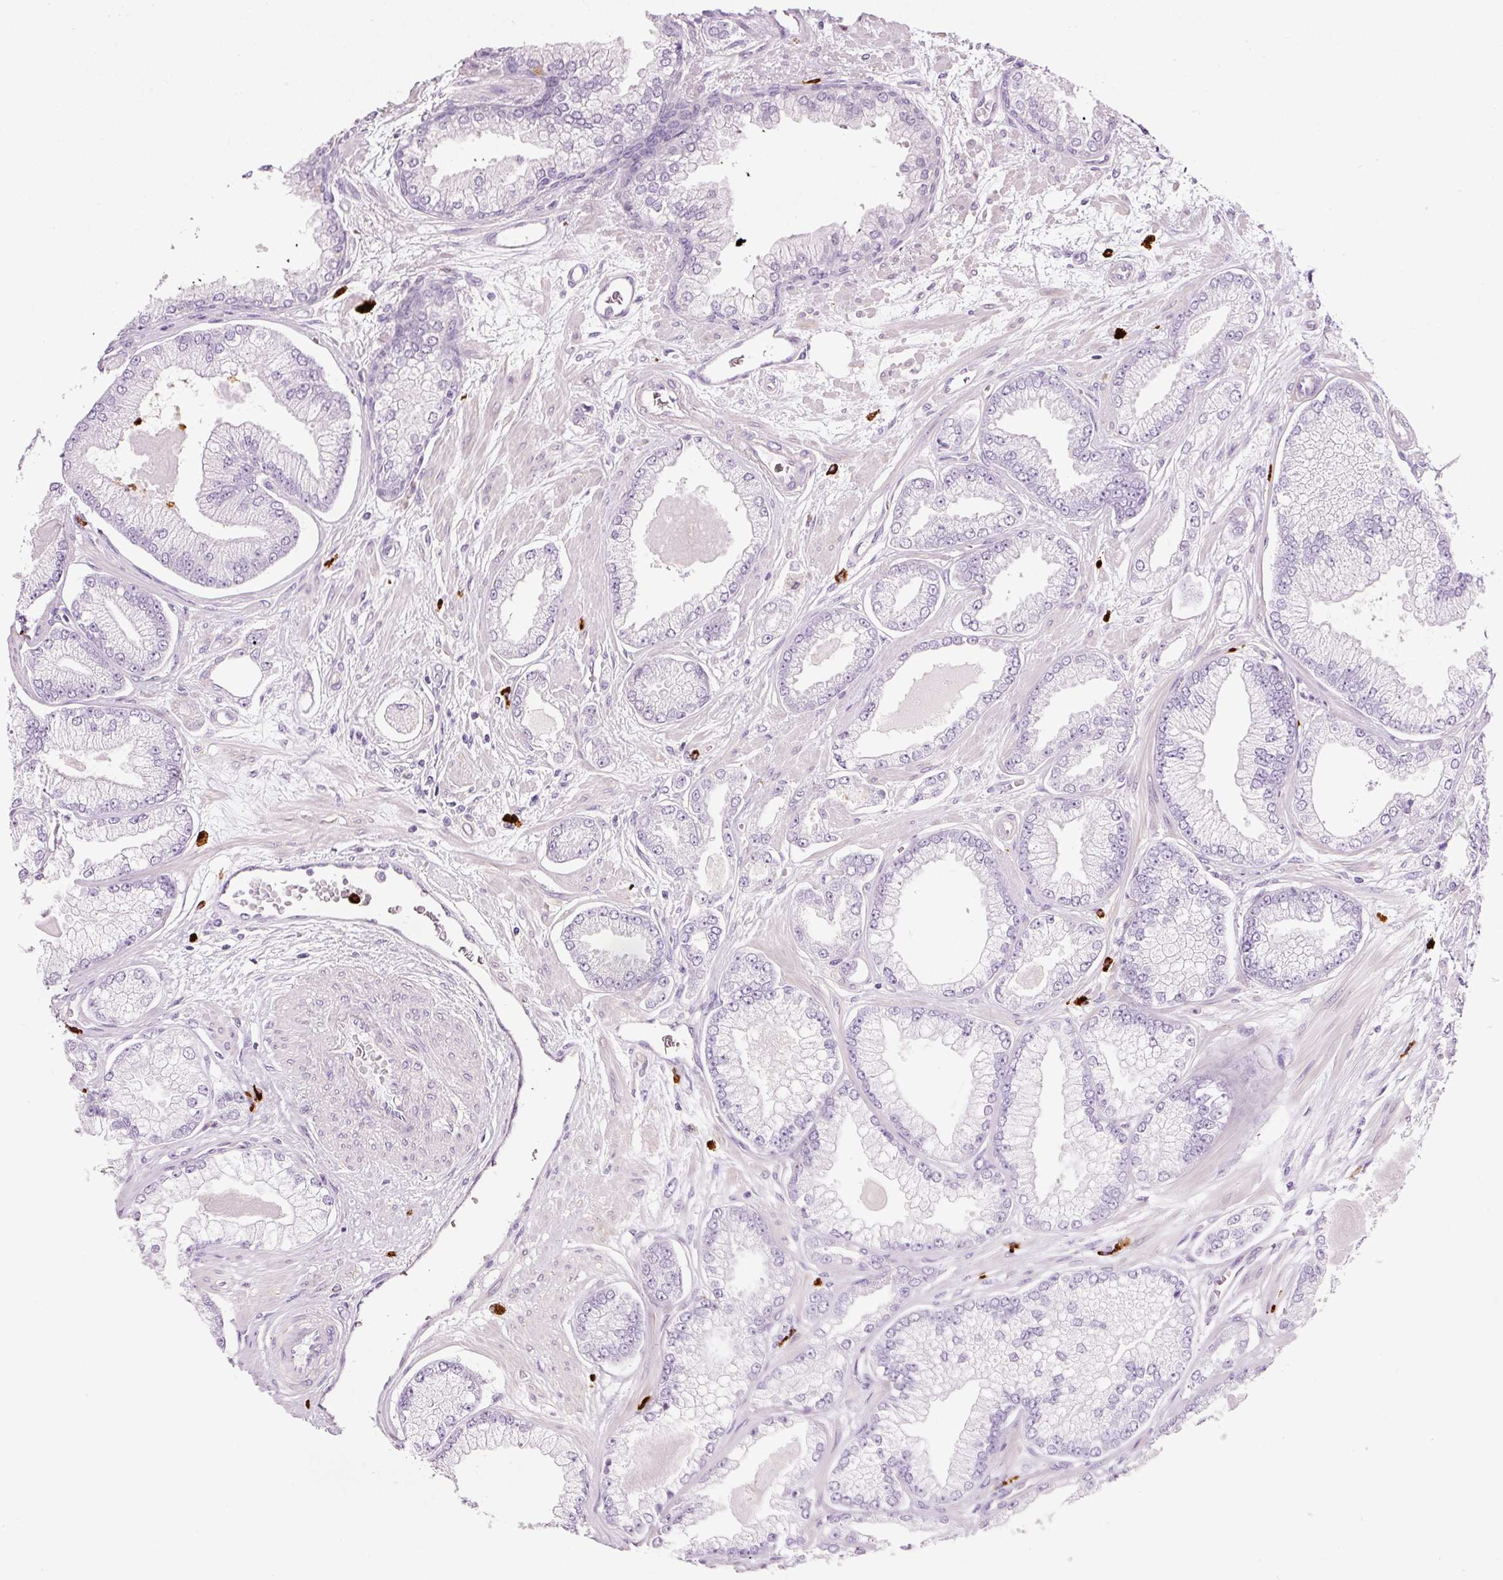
{"staining": {"intensity": "negative", "quantity": "none", "location": "none"}, "tissue": "prostate cancer", "cell_type": "Tumor cells", "image_type": "cancer", "snomed": [{"axis": "morphology", "description": "Adenocarcinoma, Low grade"}, {"axis": "topography", "description": "Prostate"}], "caption": "IHC image of neoplastic tissue: prostate adenocarcinoma (low-grade) stained with DAB (3,3'-diaminobenzidine) displays no significant protein positivity in tumor cells.", "gene": "MAP3K3", "patient": {"sex": "male", "age": 64}}